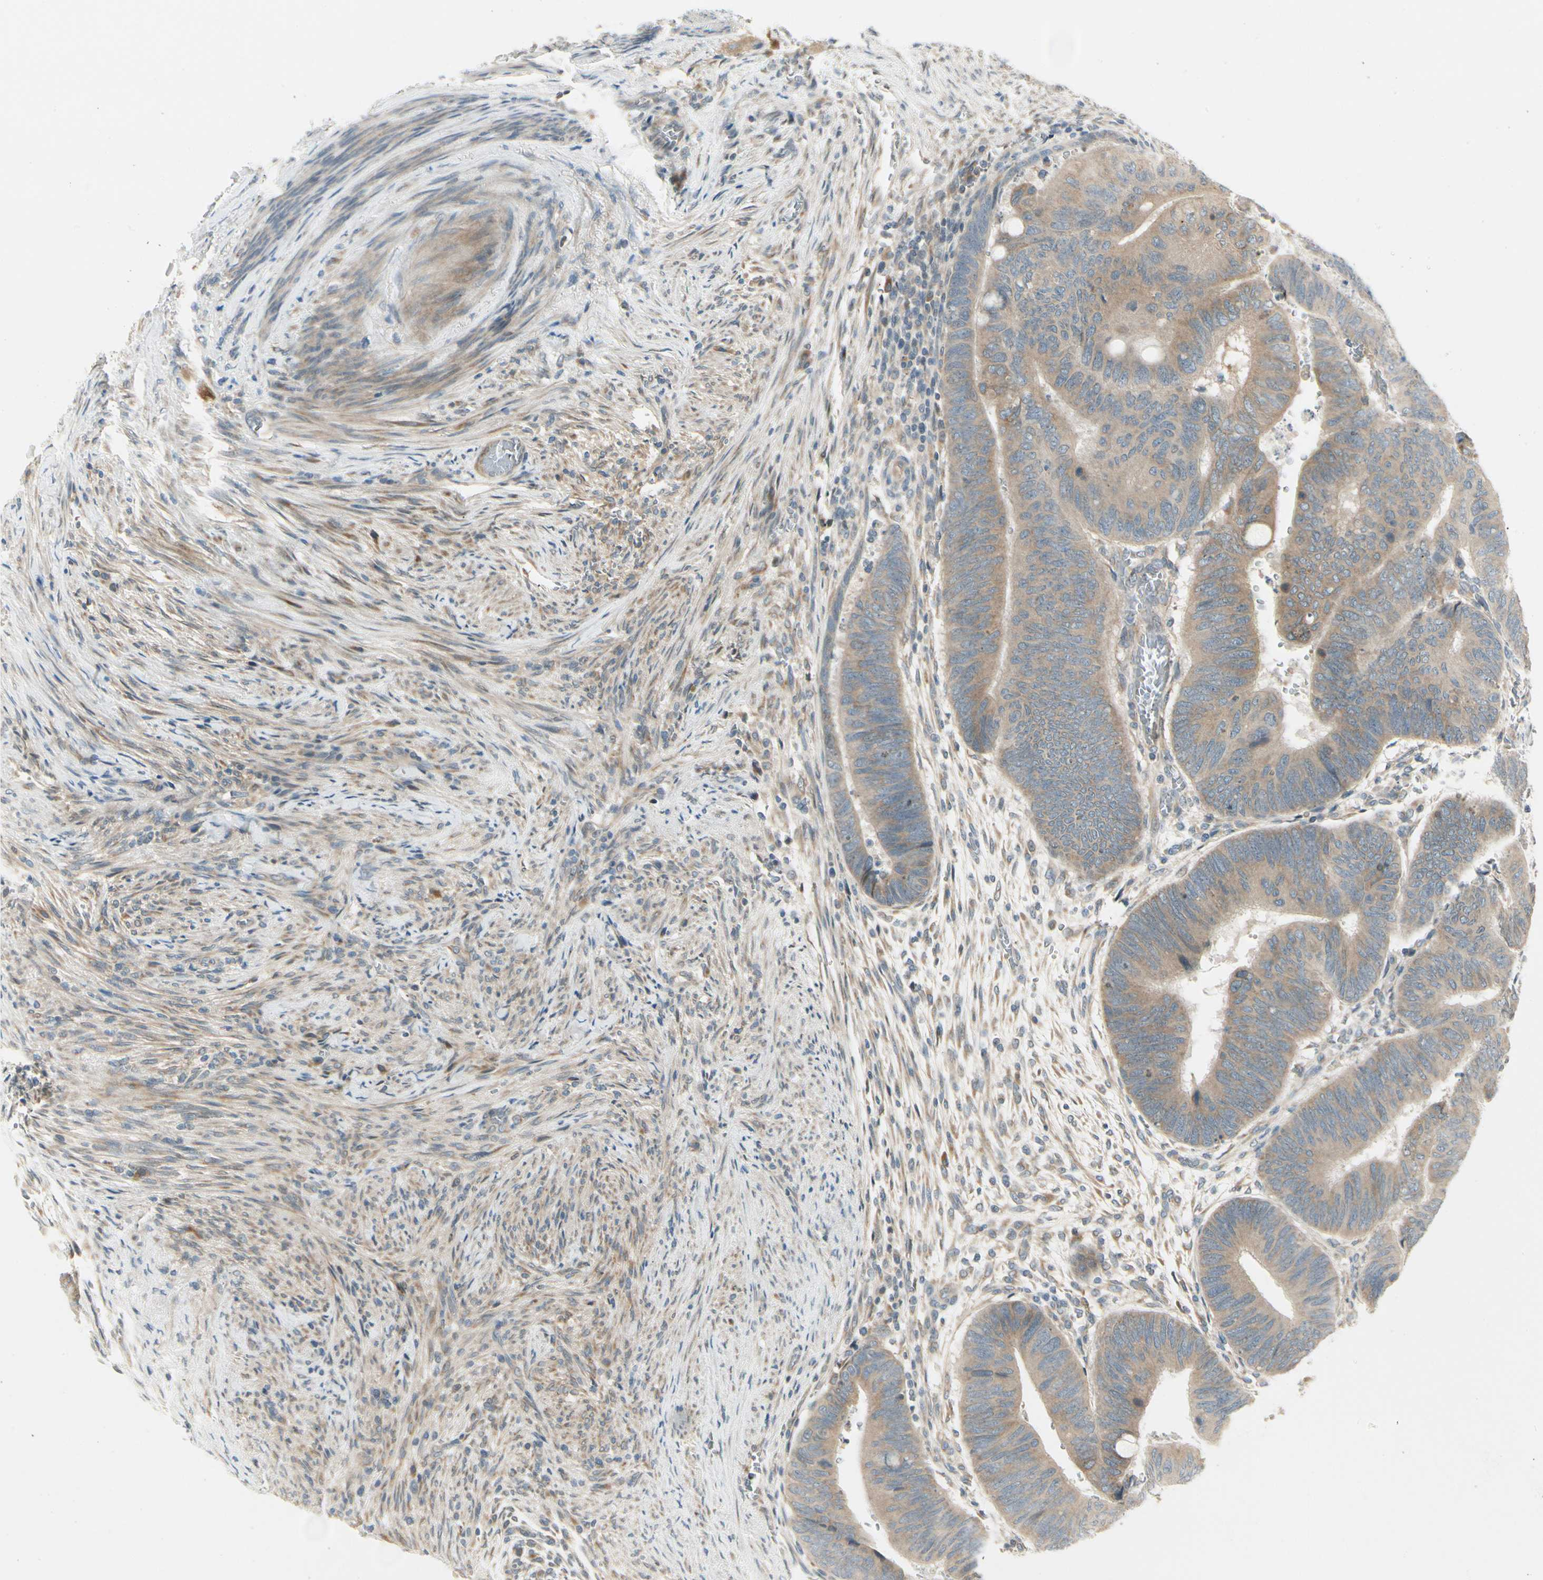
{"staining": {"intensity": "moderate", "quantity": ">75%", "location": "cytoplasmic/membranous"}, "tissue": "colorectal cancer", "cell_type": "Tumor cells", "image_type": "cancer", "snomed": [{"axis": "morphology", "description": "Normal tissue, NOS"}, {"axis": "morphology", "description": "Adenocarcinoma, NOS"}, {"axis": "topography", "description": "Rectum"}, {"axis": "topography", "description": "Peripheral nerve tissue"}], "caption": "The image demonstrates immunohistochemical staining of colorectal cancer. There is moderate cytoplasmic/membranous expression is appreciated in approximately >75% of tumor cells. The protein of interest is stained brown, and the nuclei are stained in blue (DAB IHC with brightfield microscopy, high magnification).", "gene": "BNIP1", "patient": {"sex": "male", "age": 92}}